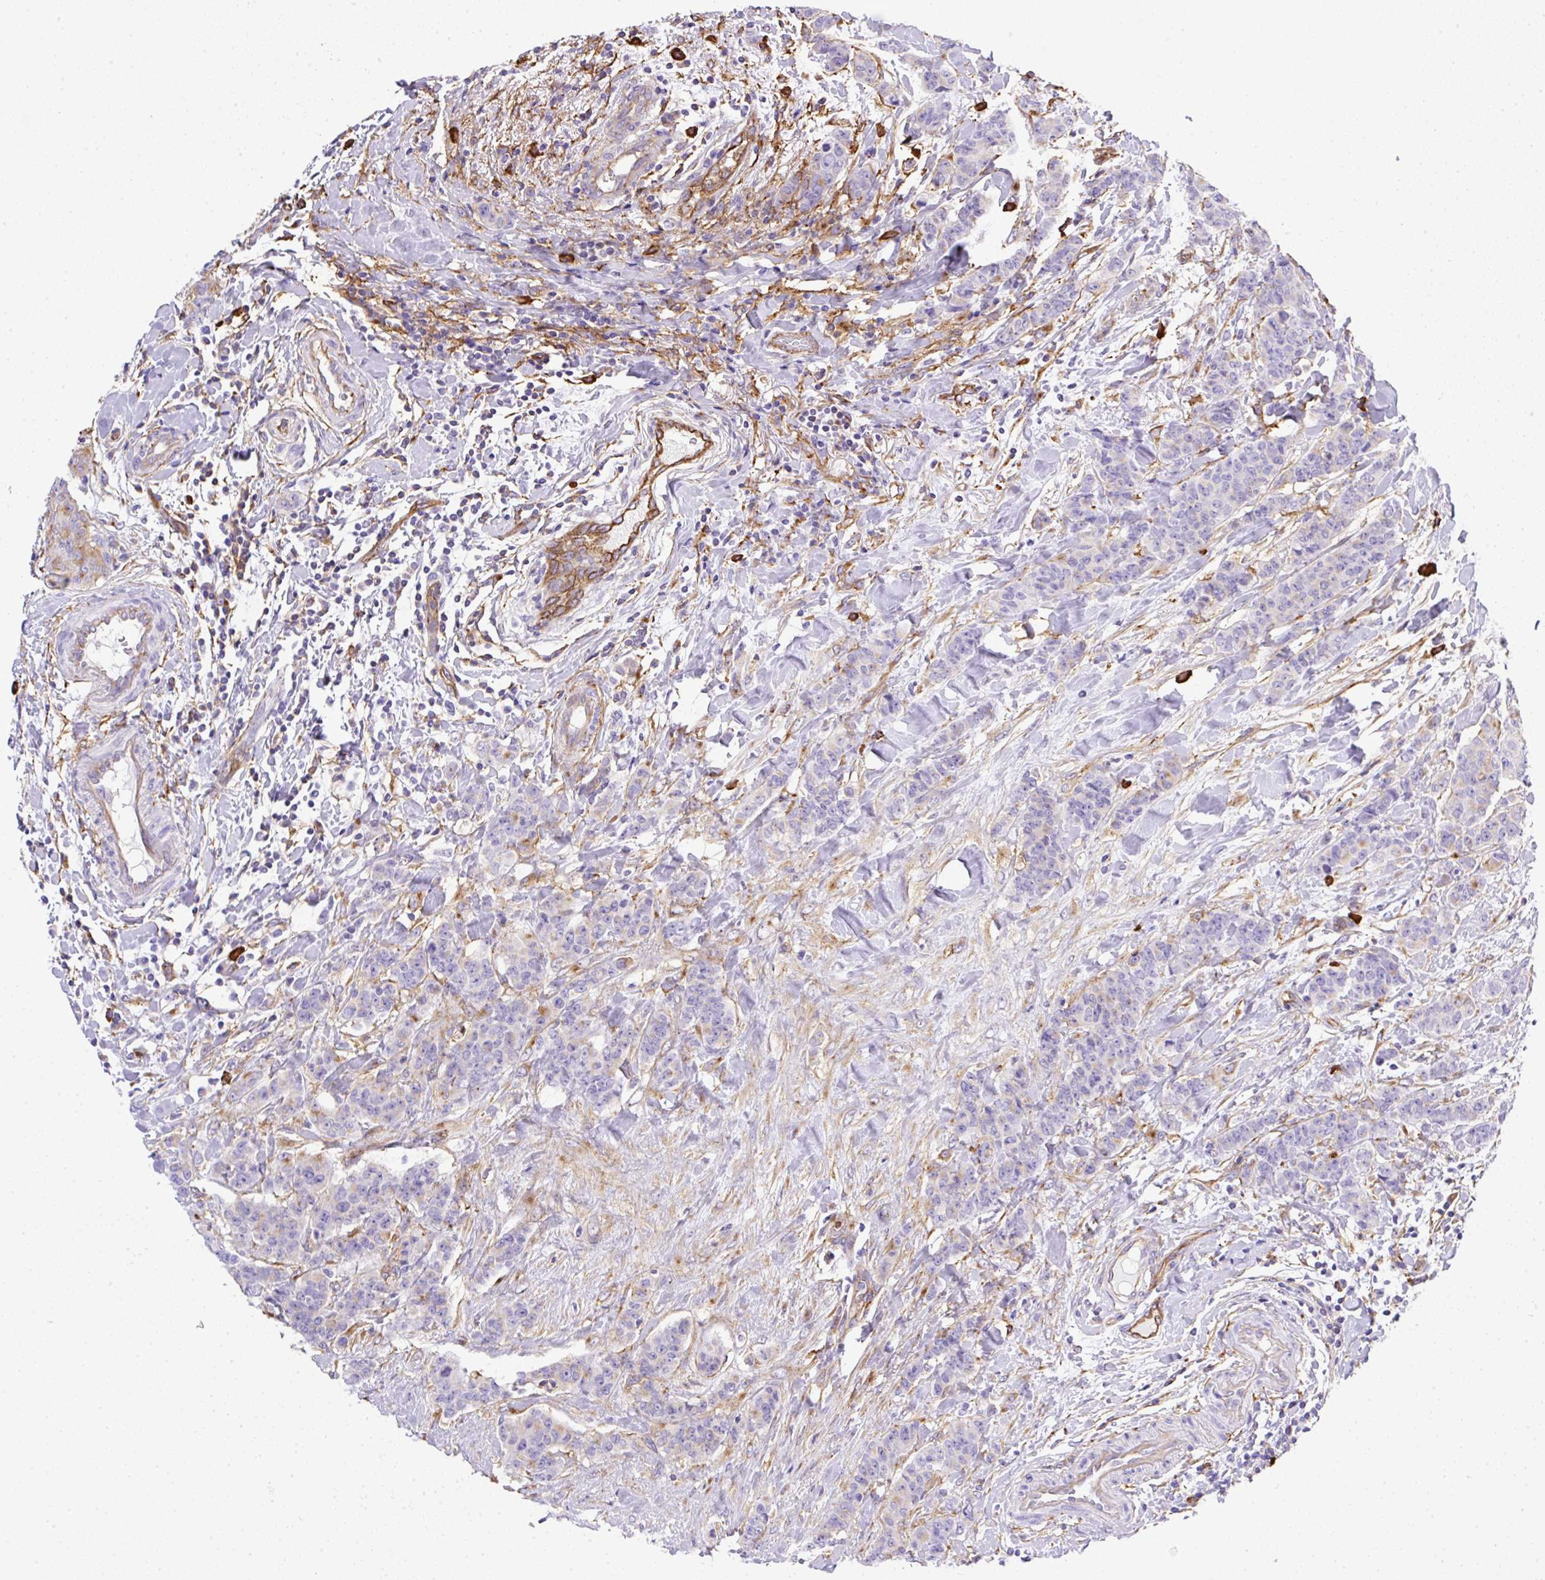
{"staining": {"intensity": "negative", "quantity": "none", "location": "none"}, "tissue": "breast cancer", "cell_type": "Tumor cells", "image_type": "cancer", "snomed": [{"axis": "morphology", "description": "Duct carcinoma"}, {"axis": "topography", "description": "Breast"}], "caption": "Histopathology image shows no significant protein positivity in tumor cells of breast cancer. (DAB (3,3'-diaminobenzidine) immunohistochemistry (IHC) with hematoxylin counter stain).", "gene": "MAGEB5", "patient": {"sex": "female", "age": 40}}